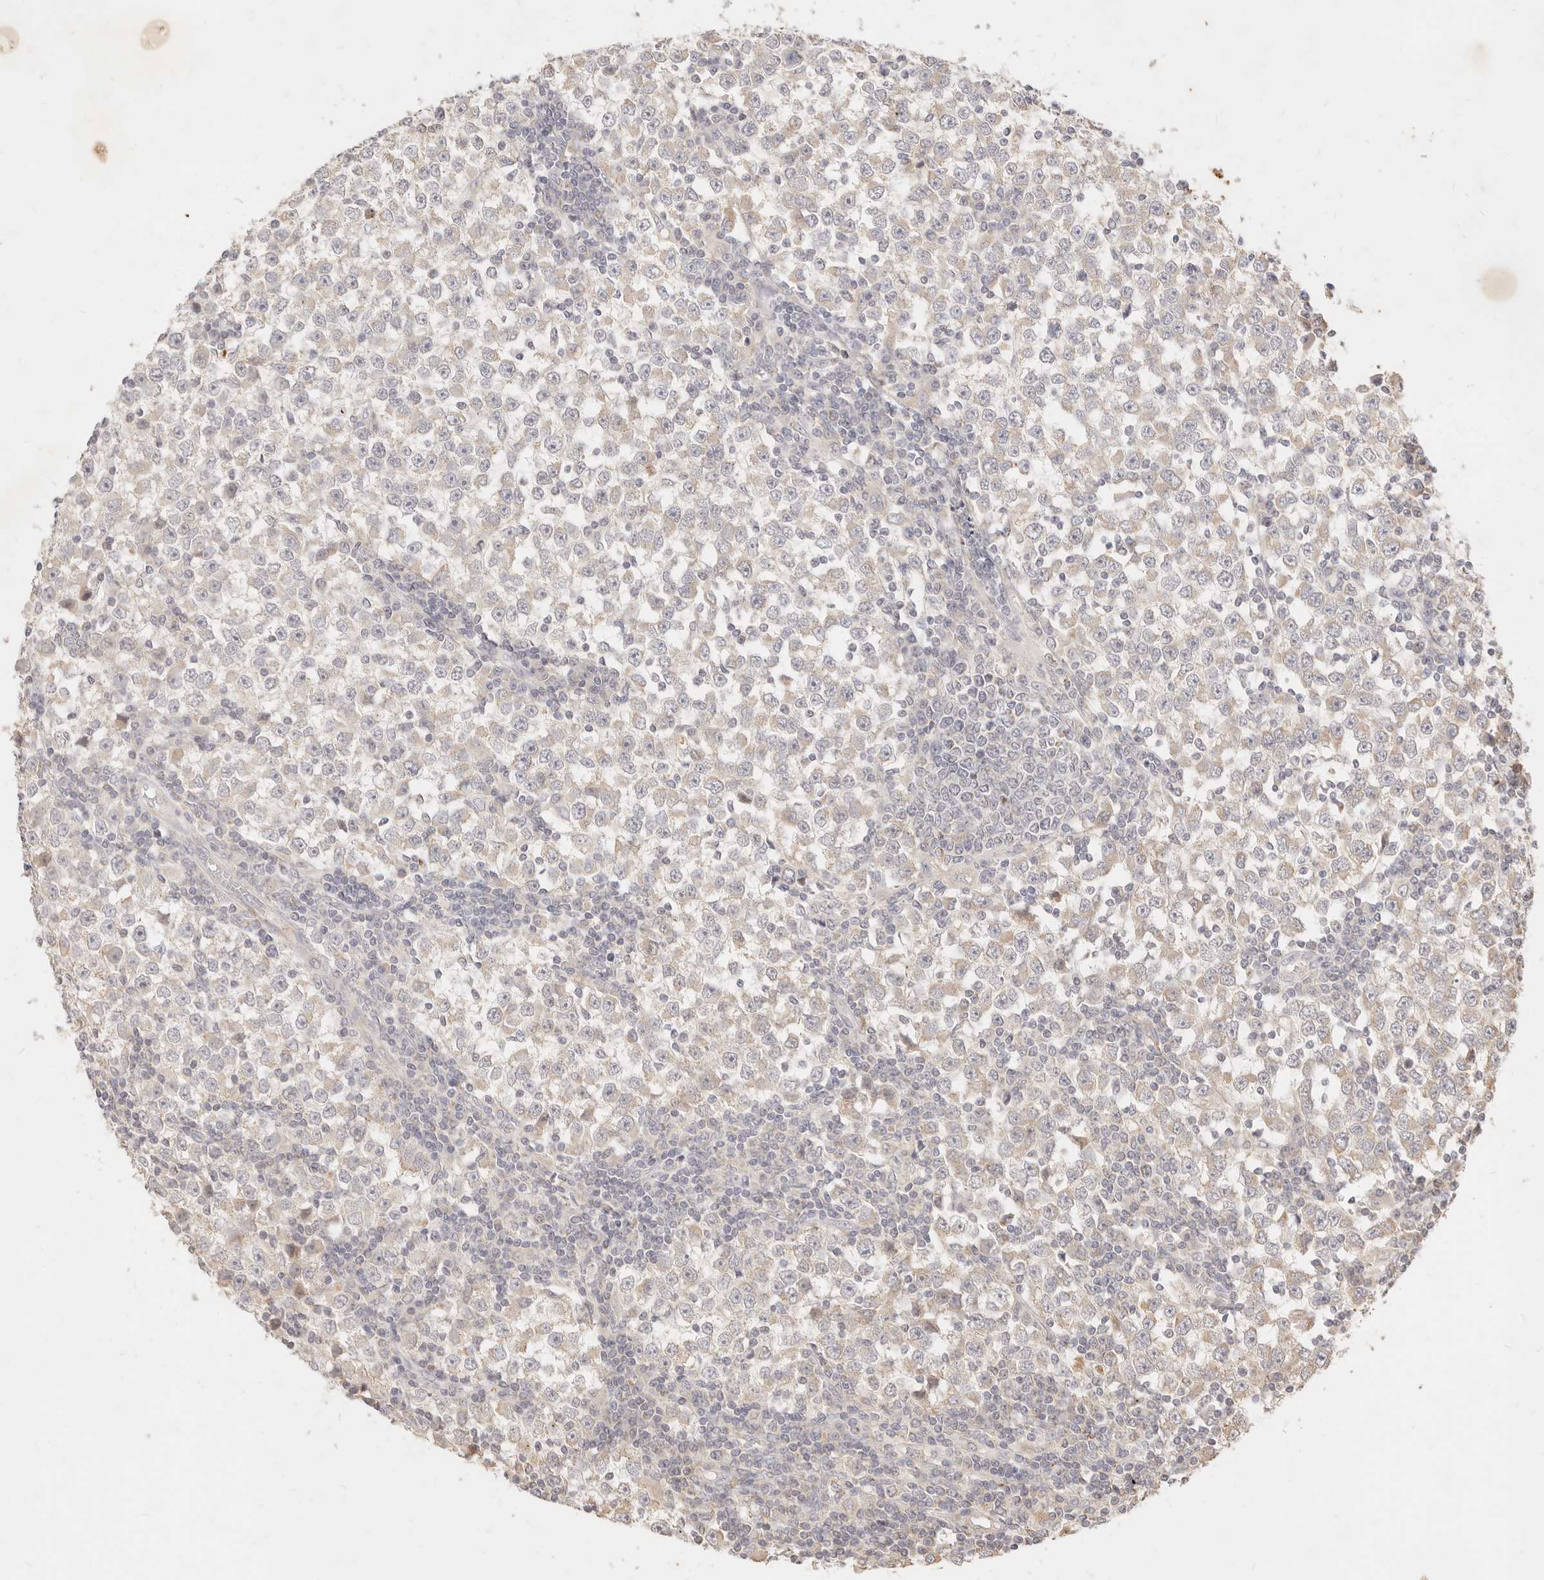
{"staining": {"intensity": "weak", "quantity": "<25%", "location": "cytoplasmic/membranous"}, "tissue": "testis cancer", "cell_type": "Tumor cells", "image_type": "cancer", "snomed": [{"axis": "morphology", "description": "Seminoma, NOS"}, {"axis": "topography", "description": "Testis"}], "caption": "This micrograph is of testis cancer stained with IHC to label a protein in brown with the nuclei are counter-stained blue. There is no positivity in tumor cells.", "gene": "RUBCNL", "patient": {"sex": "male", "age": 65}}